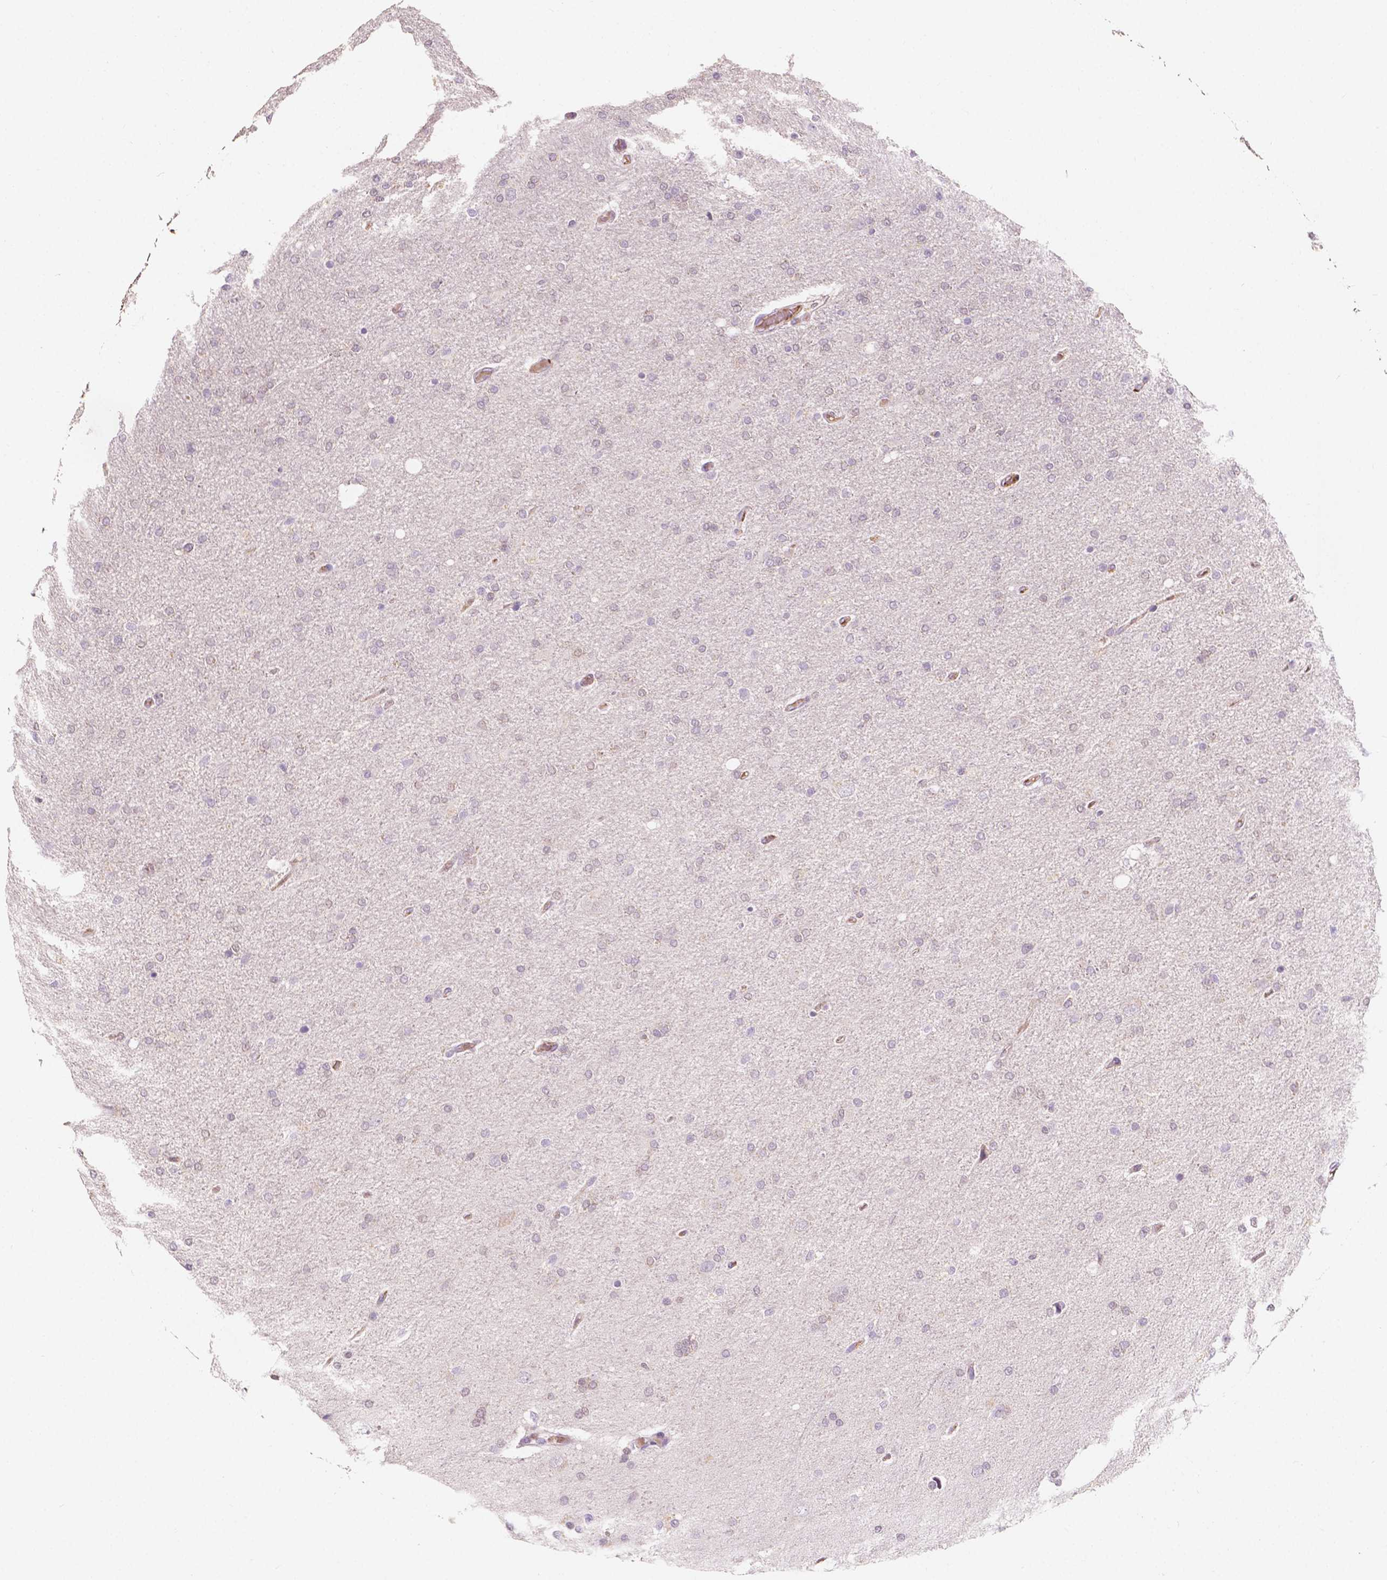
{"staining": {"intensity": "negative", "quantity": "none", "location": "none"}, "tissue": "glioma", "cell_type": "Tumor cells", "image_type": "cancer", "snomed": [{"axis": "morphology", "description": "Glioma, malignant, High grade"}, {"axis": "topography", "description": "Cerebral cortex"}], "caption": "The histopathology image reveals no staining of tumor cells in malignant glioma (high-grade). The staining is performed using DAB (3,3'-diaminobenzidine) brown chromogen with nuclei counter-stained in using hematoxylin.", "gene": "SLC22A4", "patient": {"sex": "male", "age": 70}}